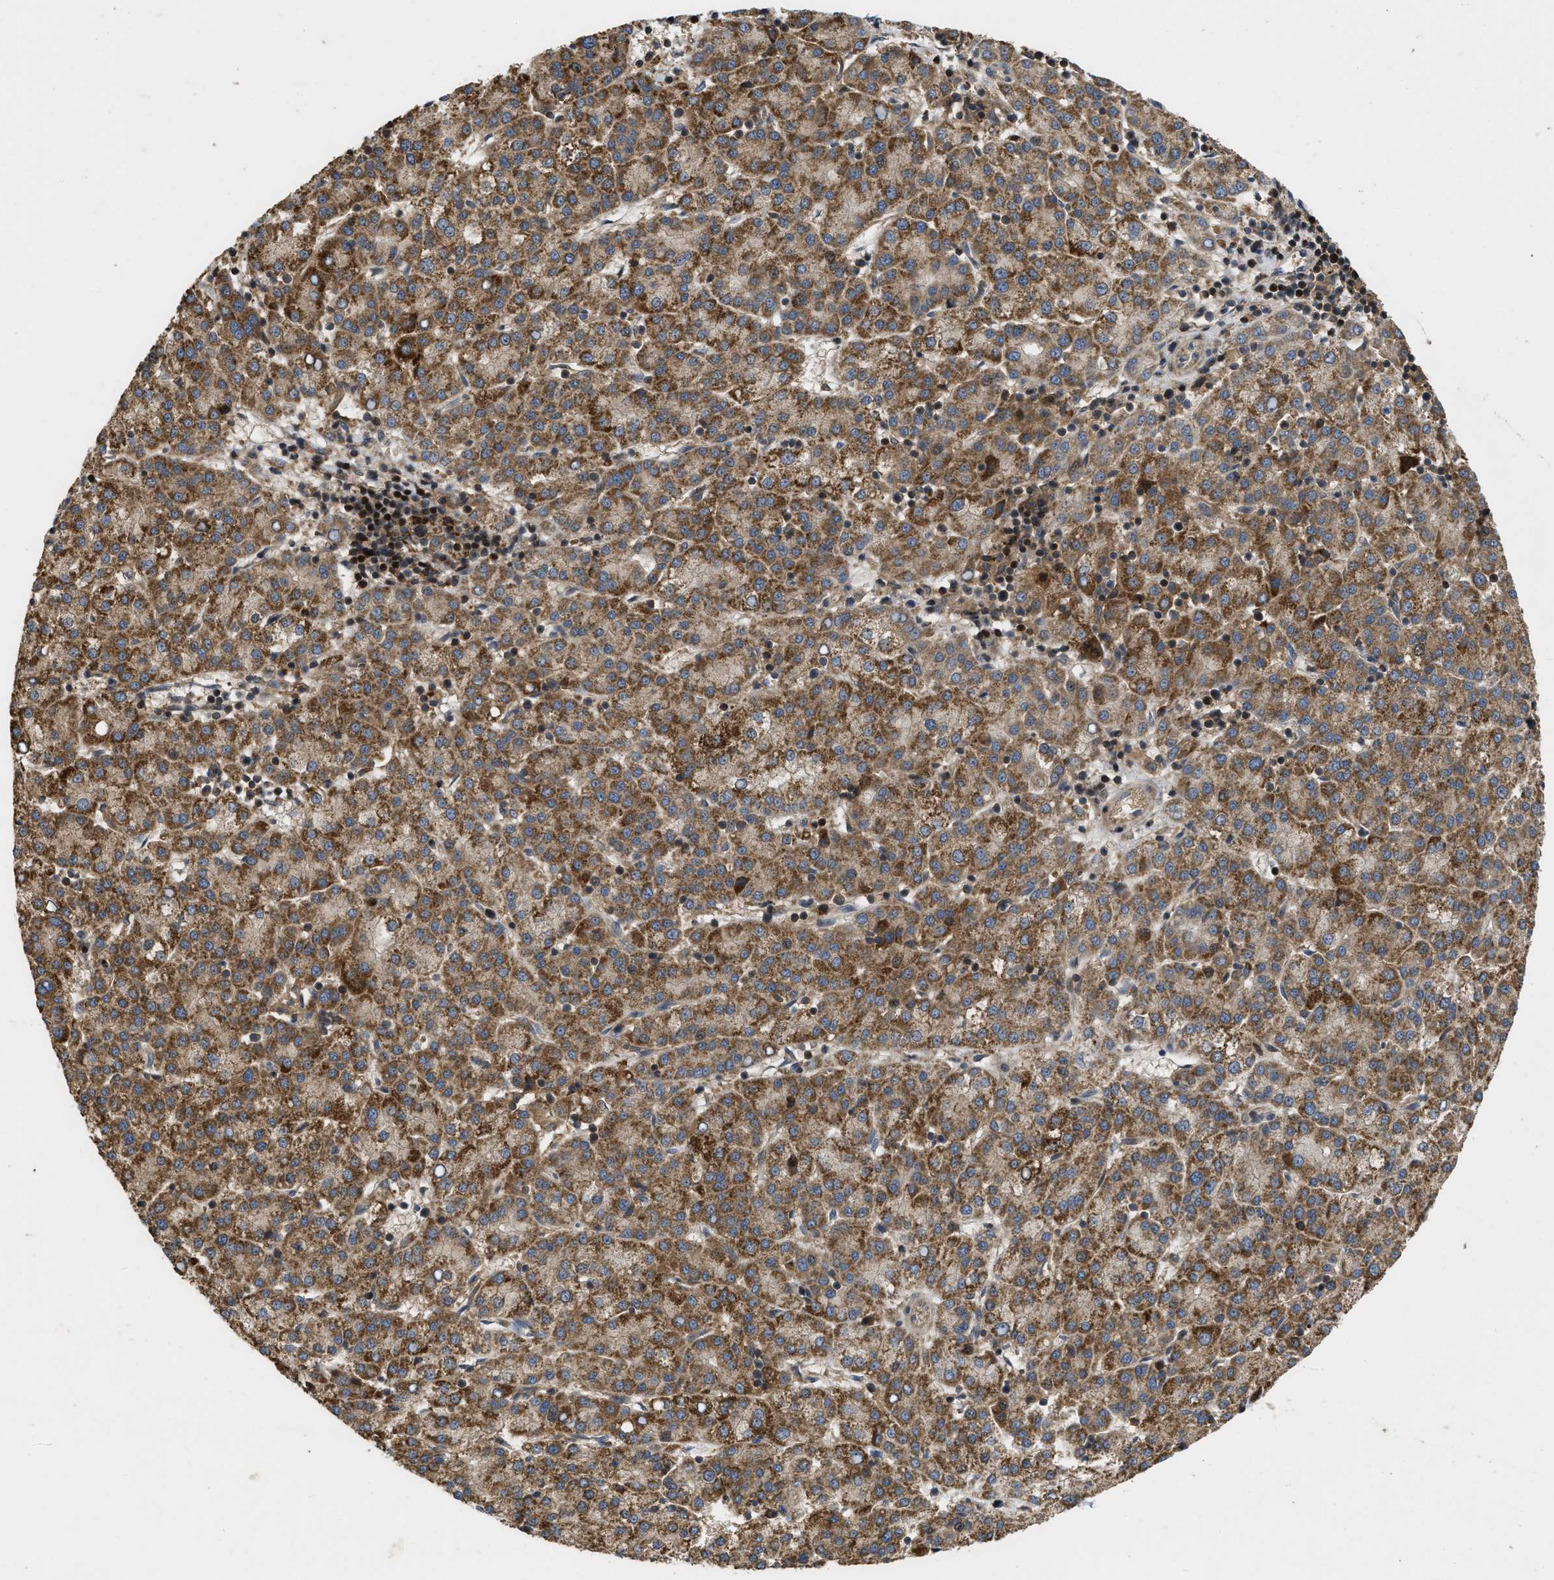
{"staining": {"intensity": "moderate", "quantity": ">75%", "location": "cytoplasmic/membranous"}, "tissue": "liver cancer", "cell_type": "Tumor cells", "image_type": "cancer", "snomed": [{"axis": "morphology", "description": "Carcinoma, Hepatocellular, NOS"}, {"axis": "topography", "description": "Liver"}], "caption": "DAB immunohistochemical staining of human liver cancer (hepatocellular carcinoma) exhibits moderate cytoplasmic/membranous protein expression in approximately >75% of tumor cells. Ihc stains the protein in brown and the nuclei are stained blue.", "gene": "CBR3", "patient": {"sex": "female", "age": 58}}